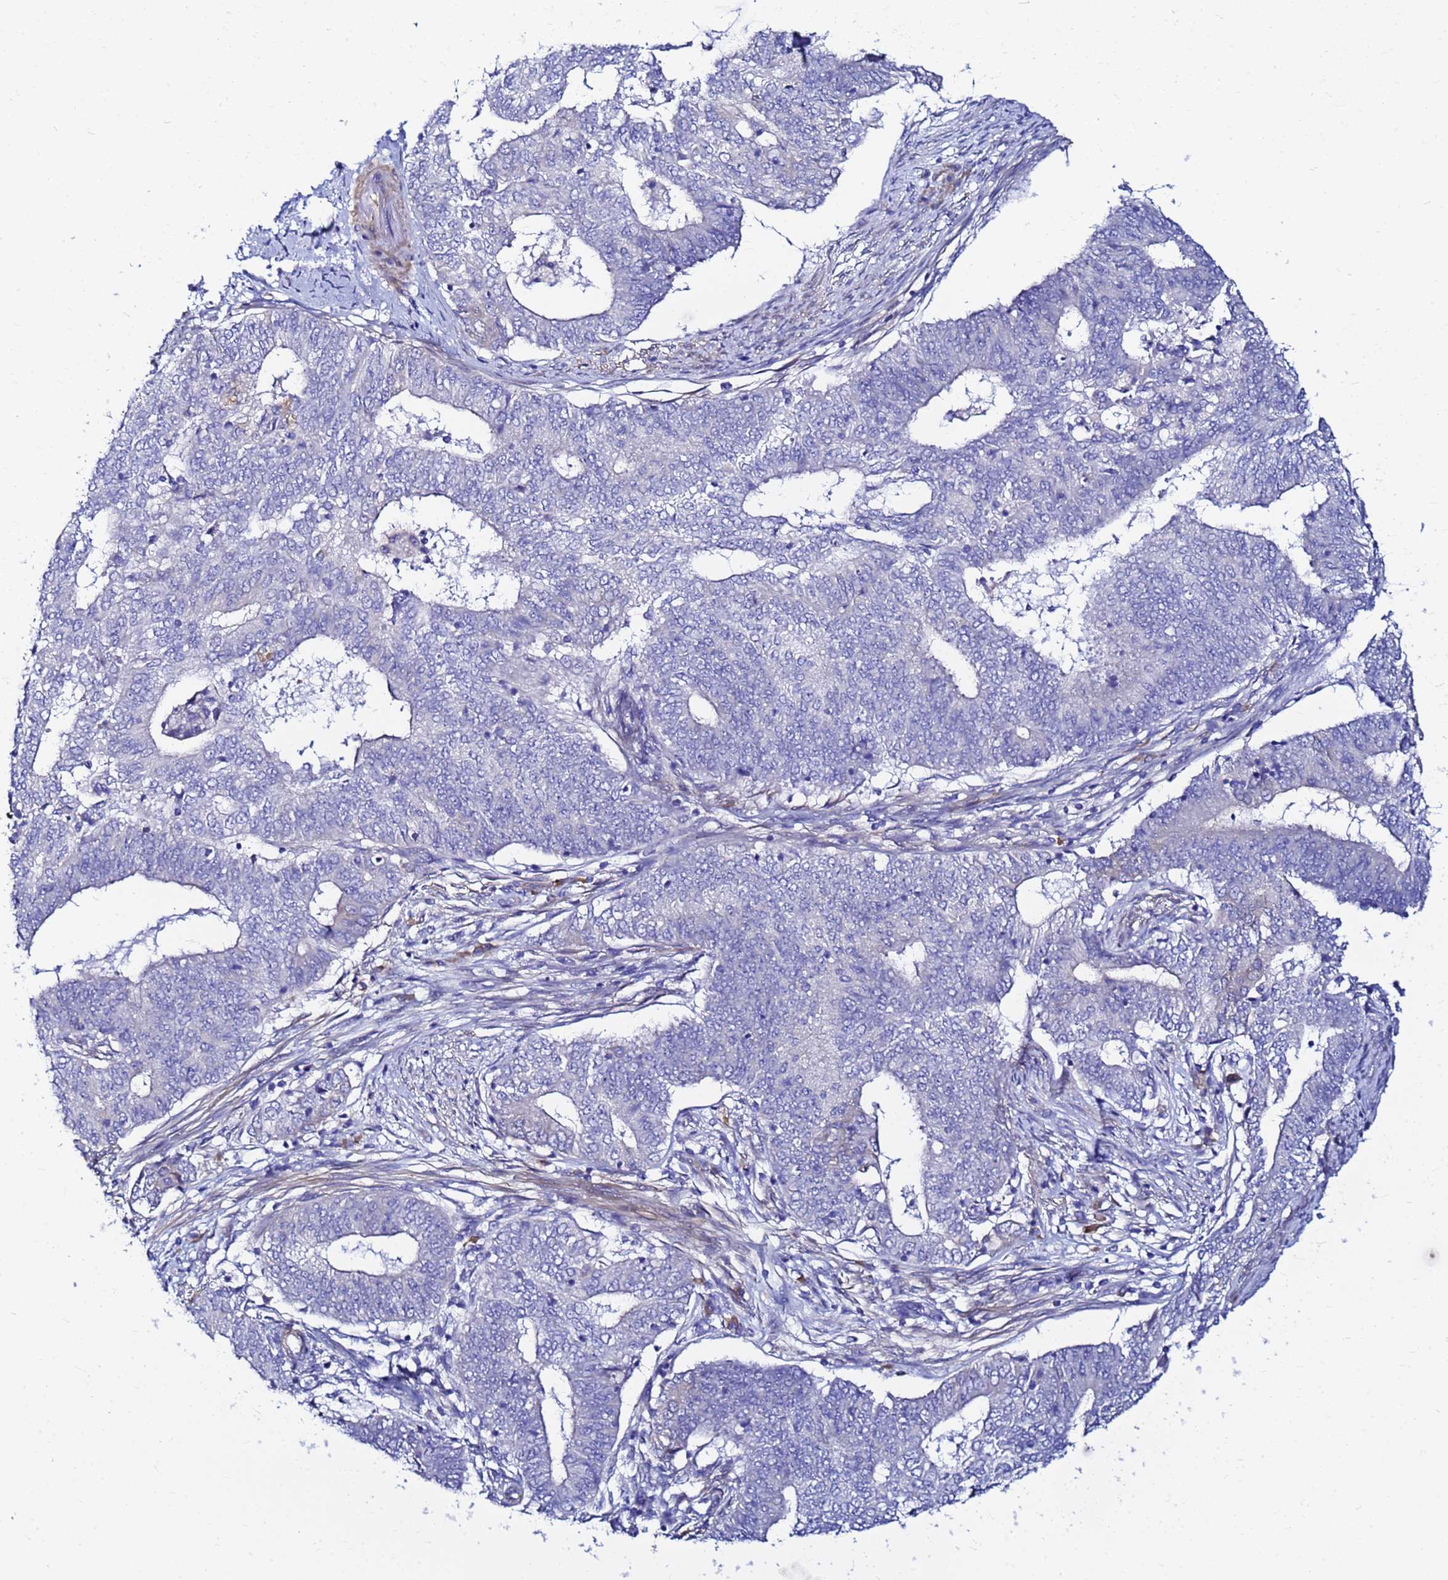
{"staining": {"intensity": "negative", "quantity": "none", "location": "none"}, "tissue": "endometrial cancer", "cell_type": "Tumor cells", "image_type": "cancer", "snomed": [{"axis": "morphology", "description": "Adenocarcinoma, NOS"}, {"axis": "topography", "description": "Endometrium"}], "caption": "Endometrial adenocarcinoma was stained to show a protein in brown. There is no significant expression in tumor cells.", "gene": "JRKL", "patient": {"sex": "female", "age": 62}}